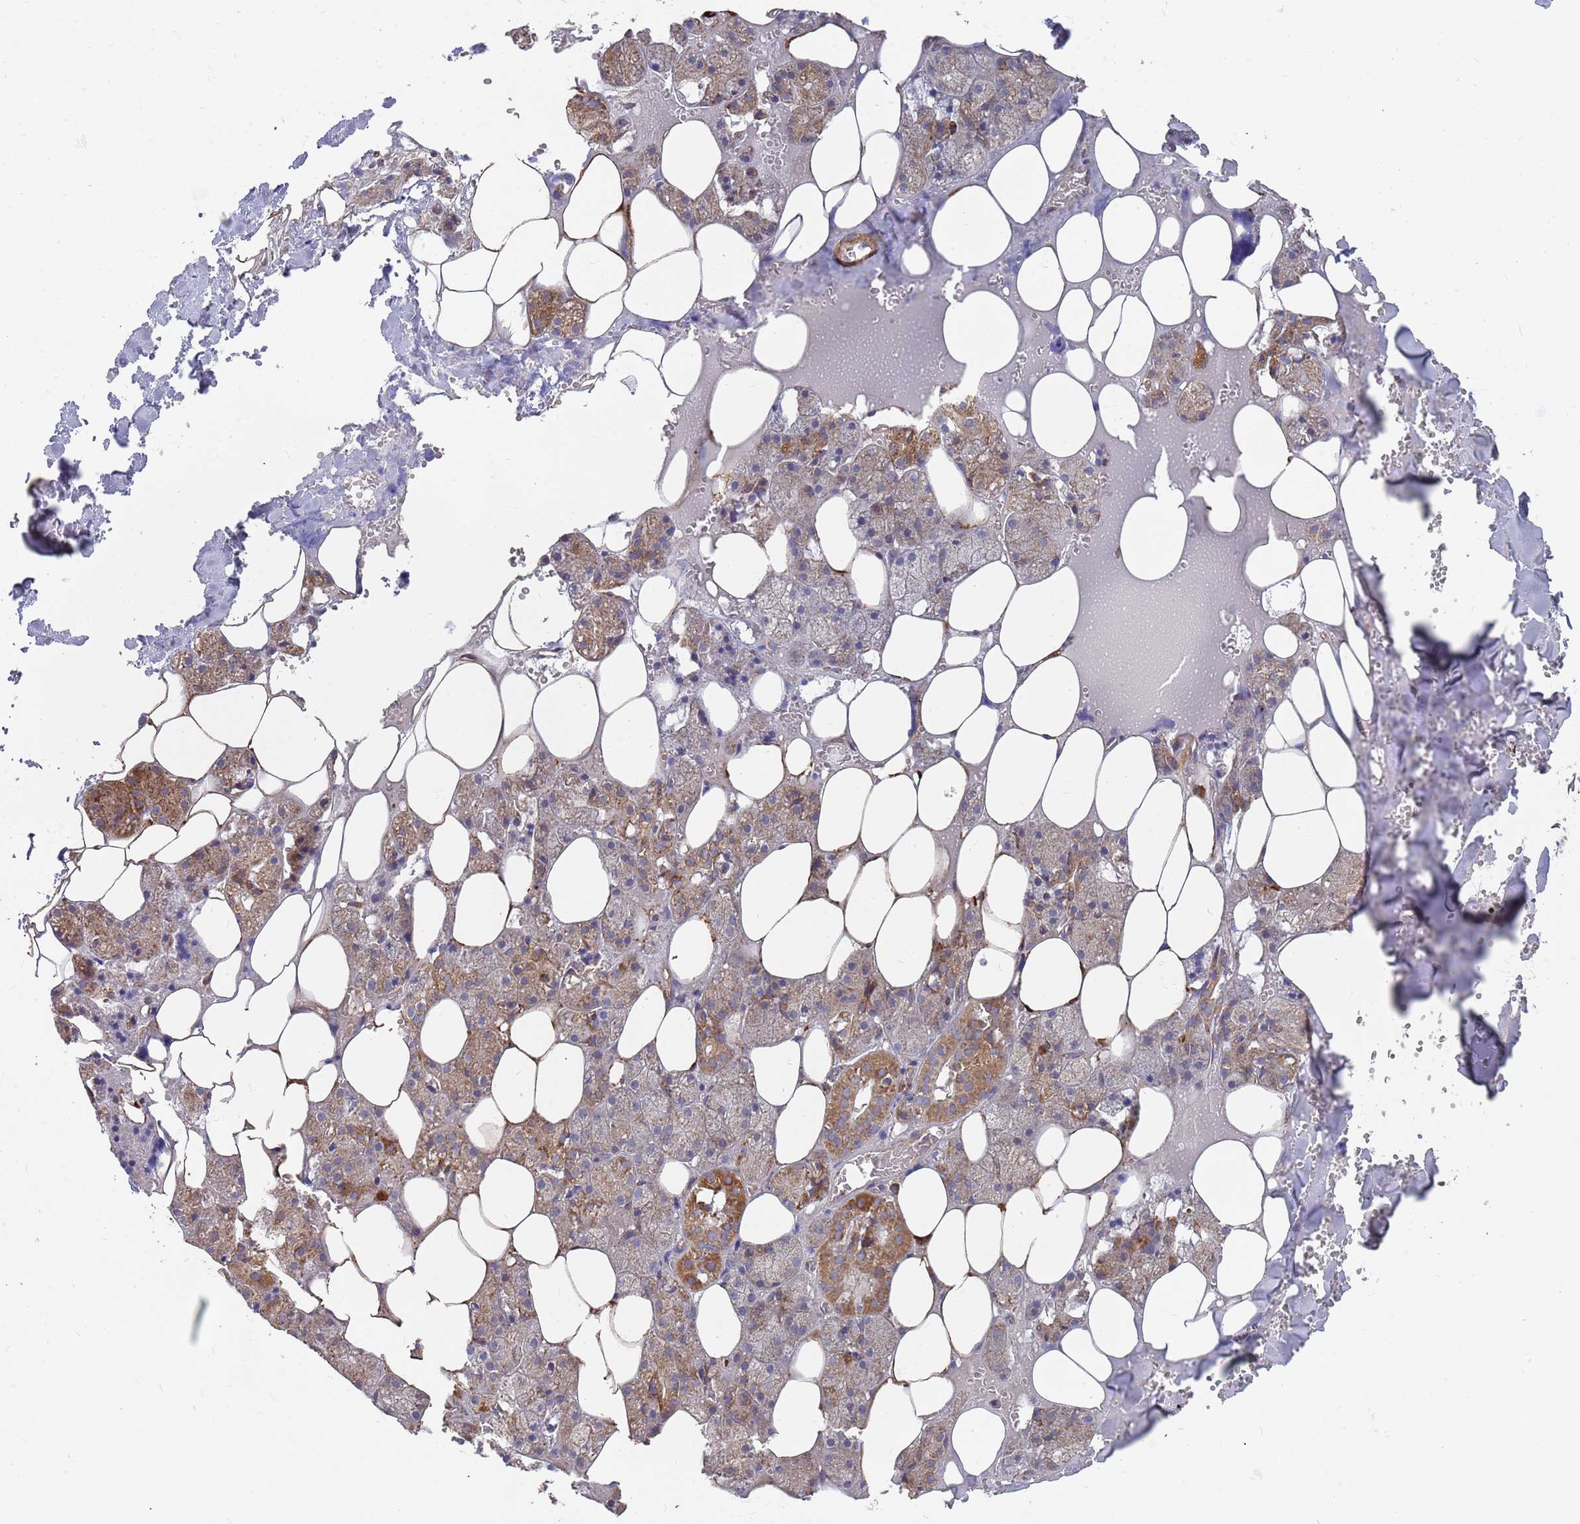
{"staining": {"intensity": "strong", "quantity": "25%-75%", "location": "cytoplasmic/membranous"}, "tissue": "salivary gland", "cell_type": "Glandular cells", "image_type": "normal", "snomed": [{"axis": "morphology", "description": "Normal tissue, NOS"}, {"axis": "topography", "description": "Salivary gland"}], "caption": "IHC photomicrograph of normal salivary gland: salivary gland stained using immunohistochemistry demonstrates high levels of strong protein expression localized specifically in the cytoplasmic/membranous of glandular cells, appearing as a cytoplasmic/membranous brown color.", "gene": "WDFY3", "patient": {"sex": "male", "age": 62}}